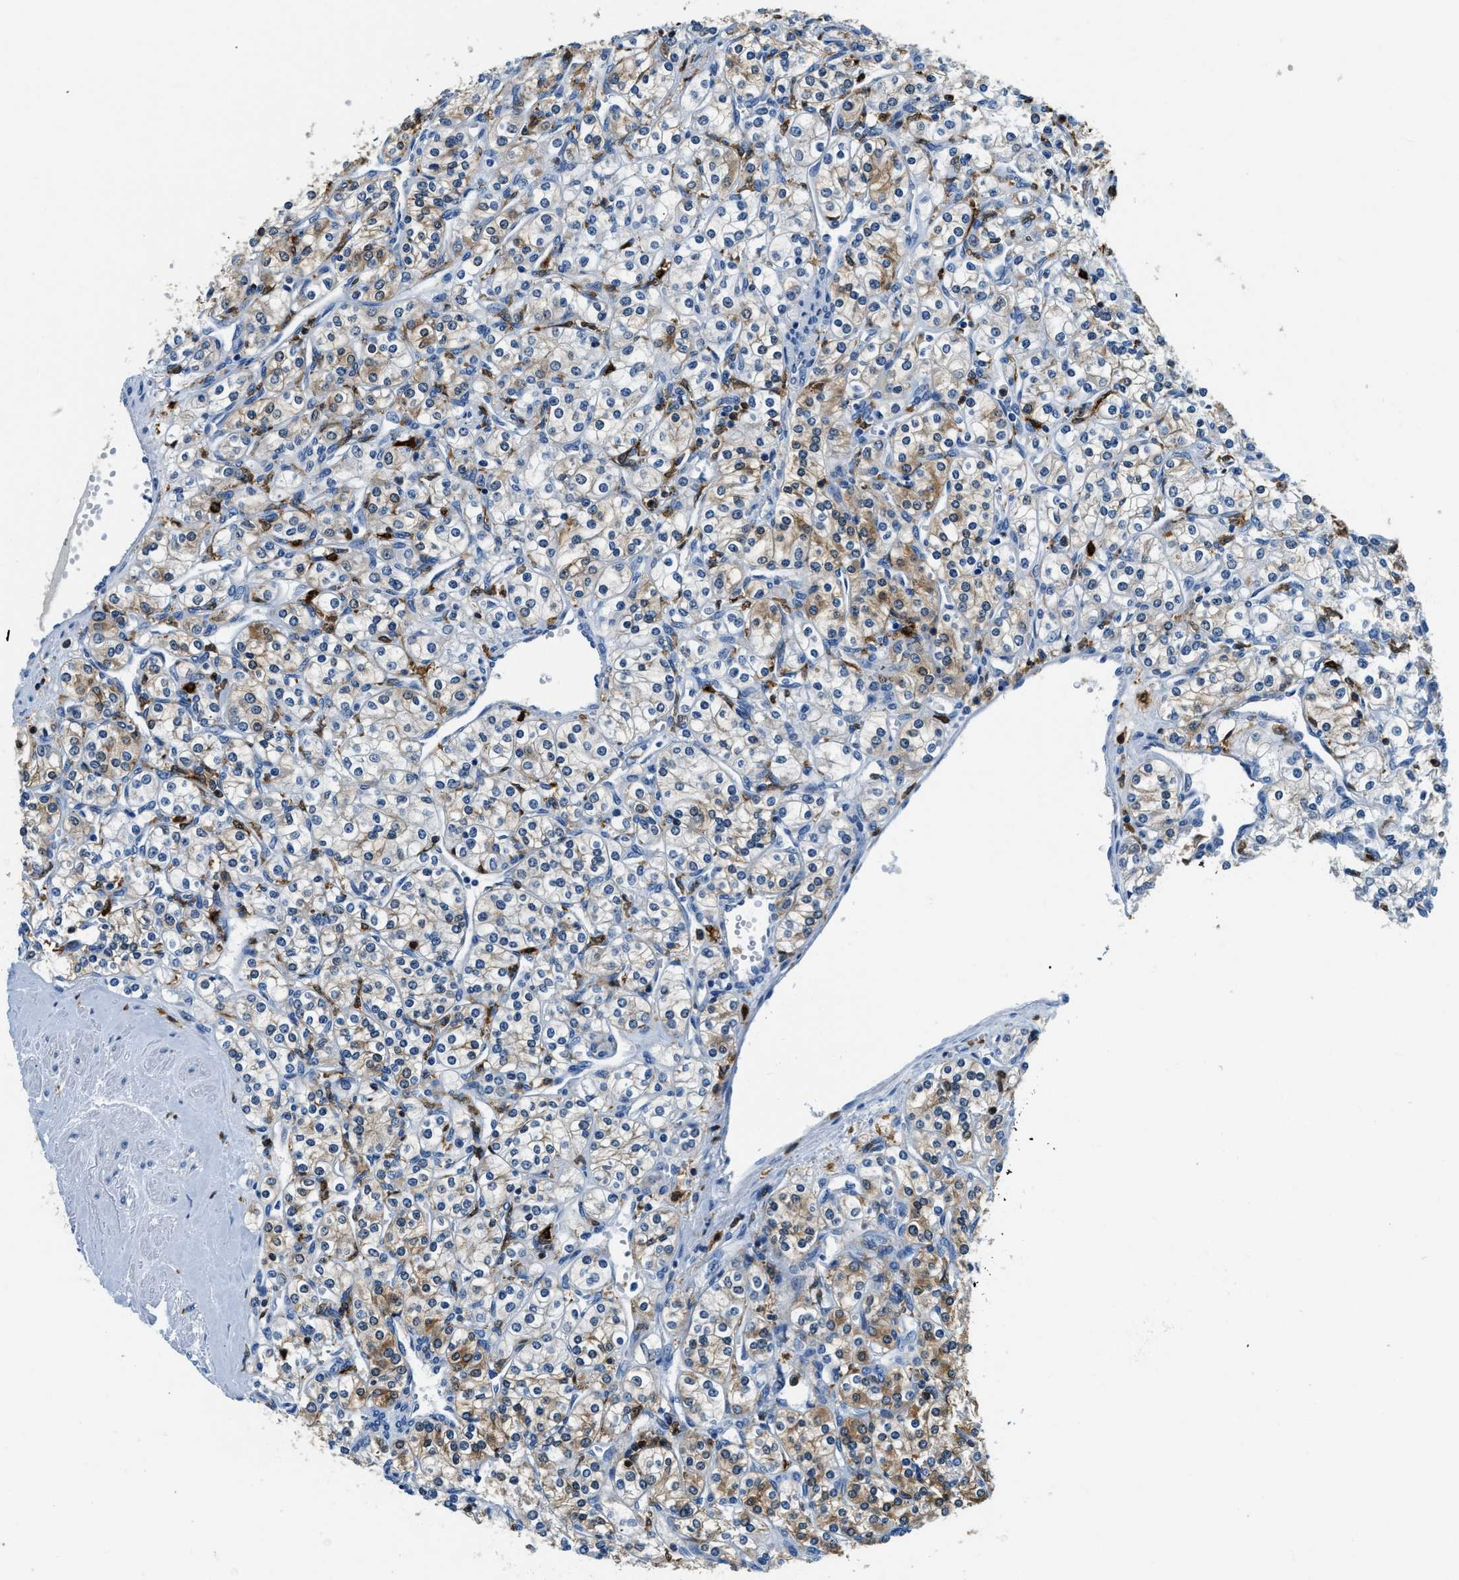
{"staining": {"intensity": "moderate", "quantity": "<25%", "location": "cytoplasmic/membranous"}, "tissue": "renal cancer", "cell_type": "Tumor cells", "image_type": "cancer", "snomed": [{"axis": "morphology", "description": "Adenocarcinoma, NOS"}, {"axis": "topography", "description": "Kidney"}], "caption": "A histopathology image of human renal cancer stained for a protein shows moderate cytoplasmic/membranous brown staining in tumor cells.", "gene": "CAPG", "patient": {"sex": "male", "age": 77}}